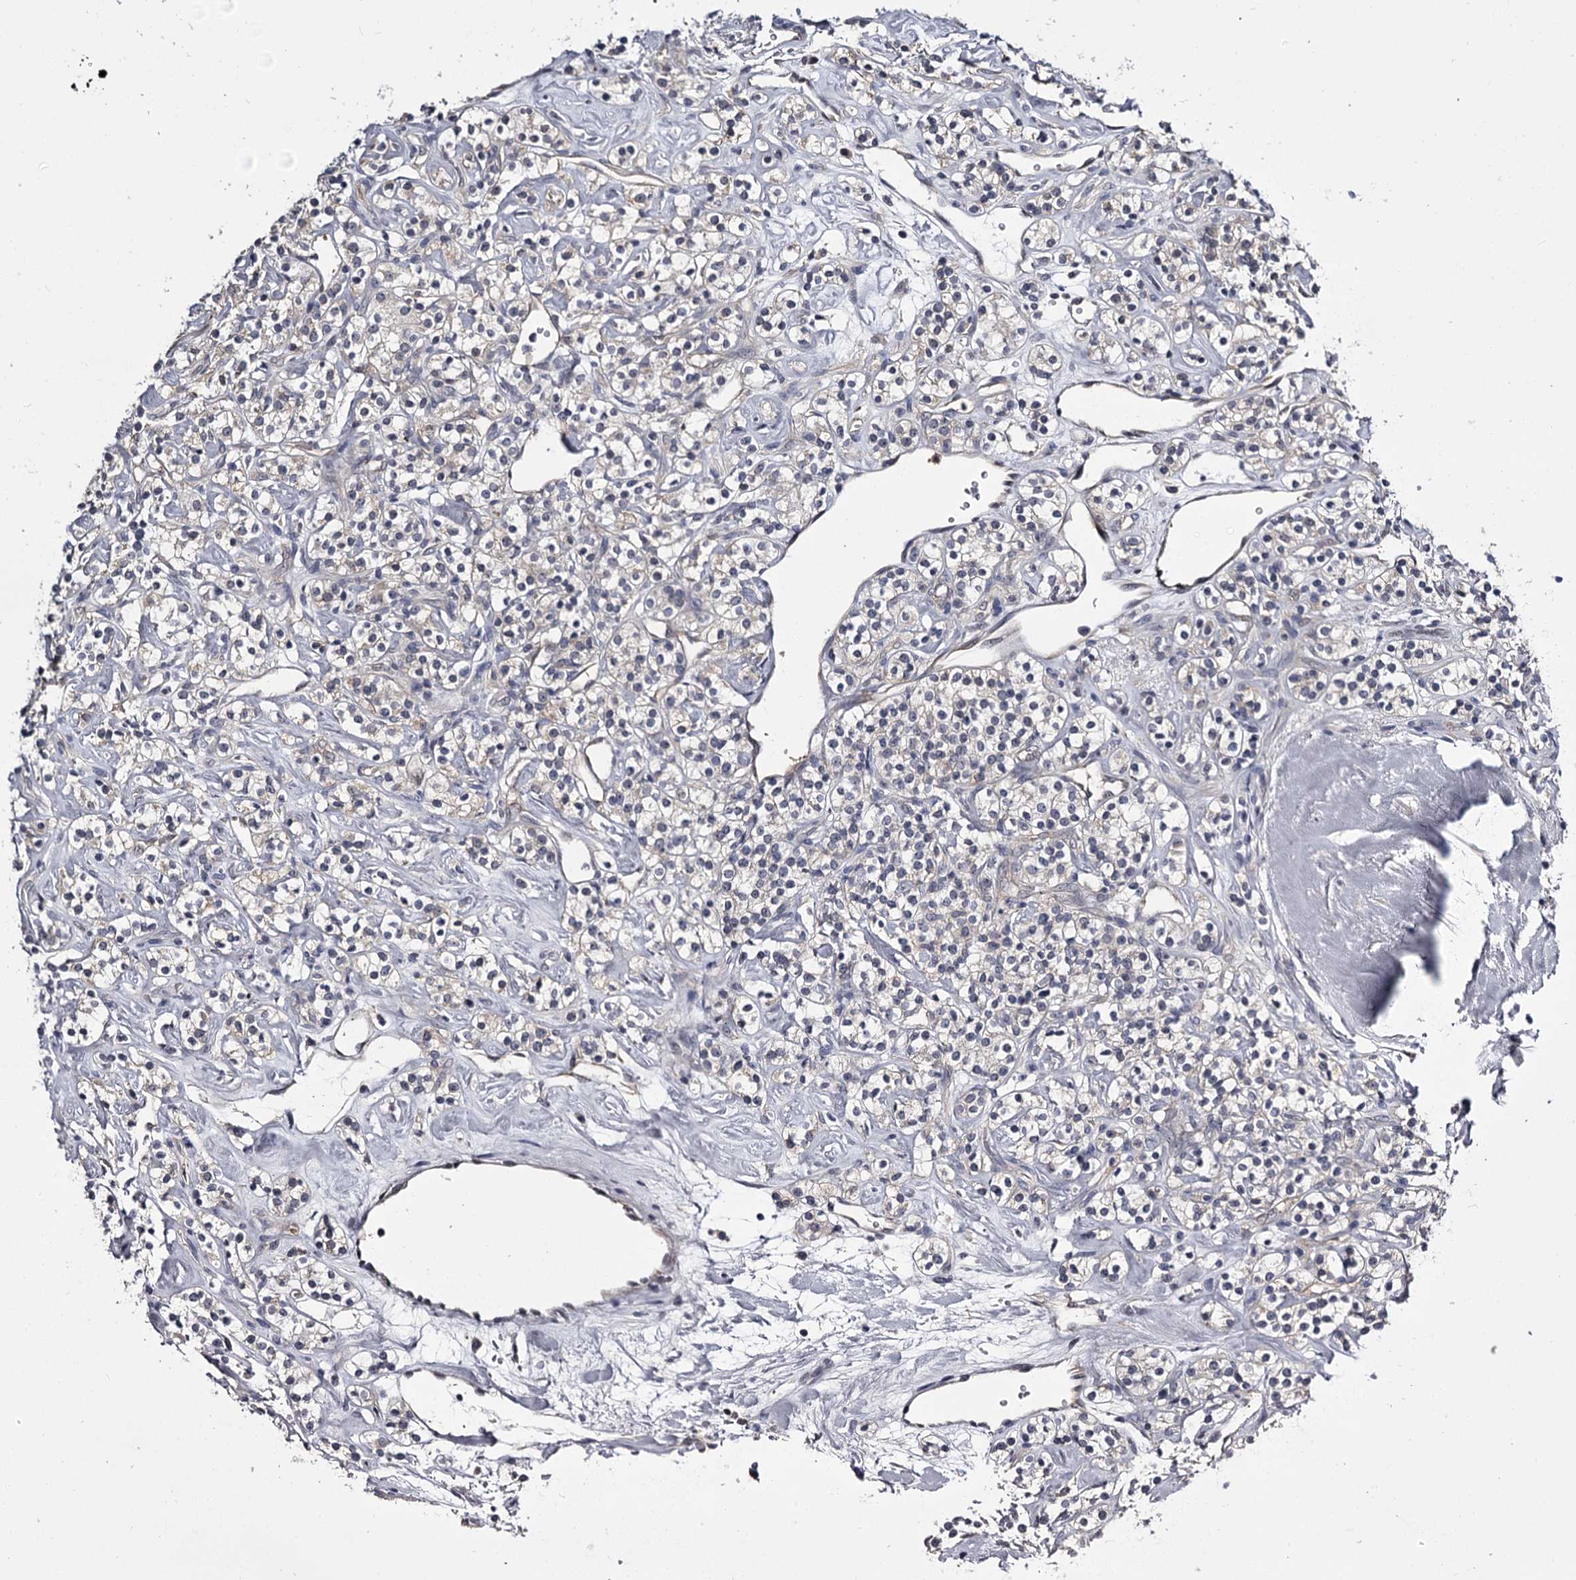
{"staining": {"intensity": "negative", "quantity": "none", "location": "none"}, "tissue": "renal cancer", "cell_type": "Tumor cells", "image_type": "cancer", "snomed": [{"axis": "morphology", "description": "Adenocarcinoma, NOS"}, {"axis": "topography", "description": "Kidney"}], "caption": "High power microscopy micrograph of an IHC photomicrograph of adenocarcinoma (renal), revealing no significant positivity in tumor cells.", "gene": "GSTO1", "patient": {"sex": "male", "age": 77}}